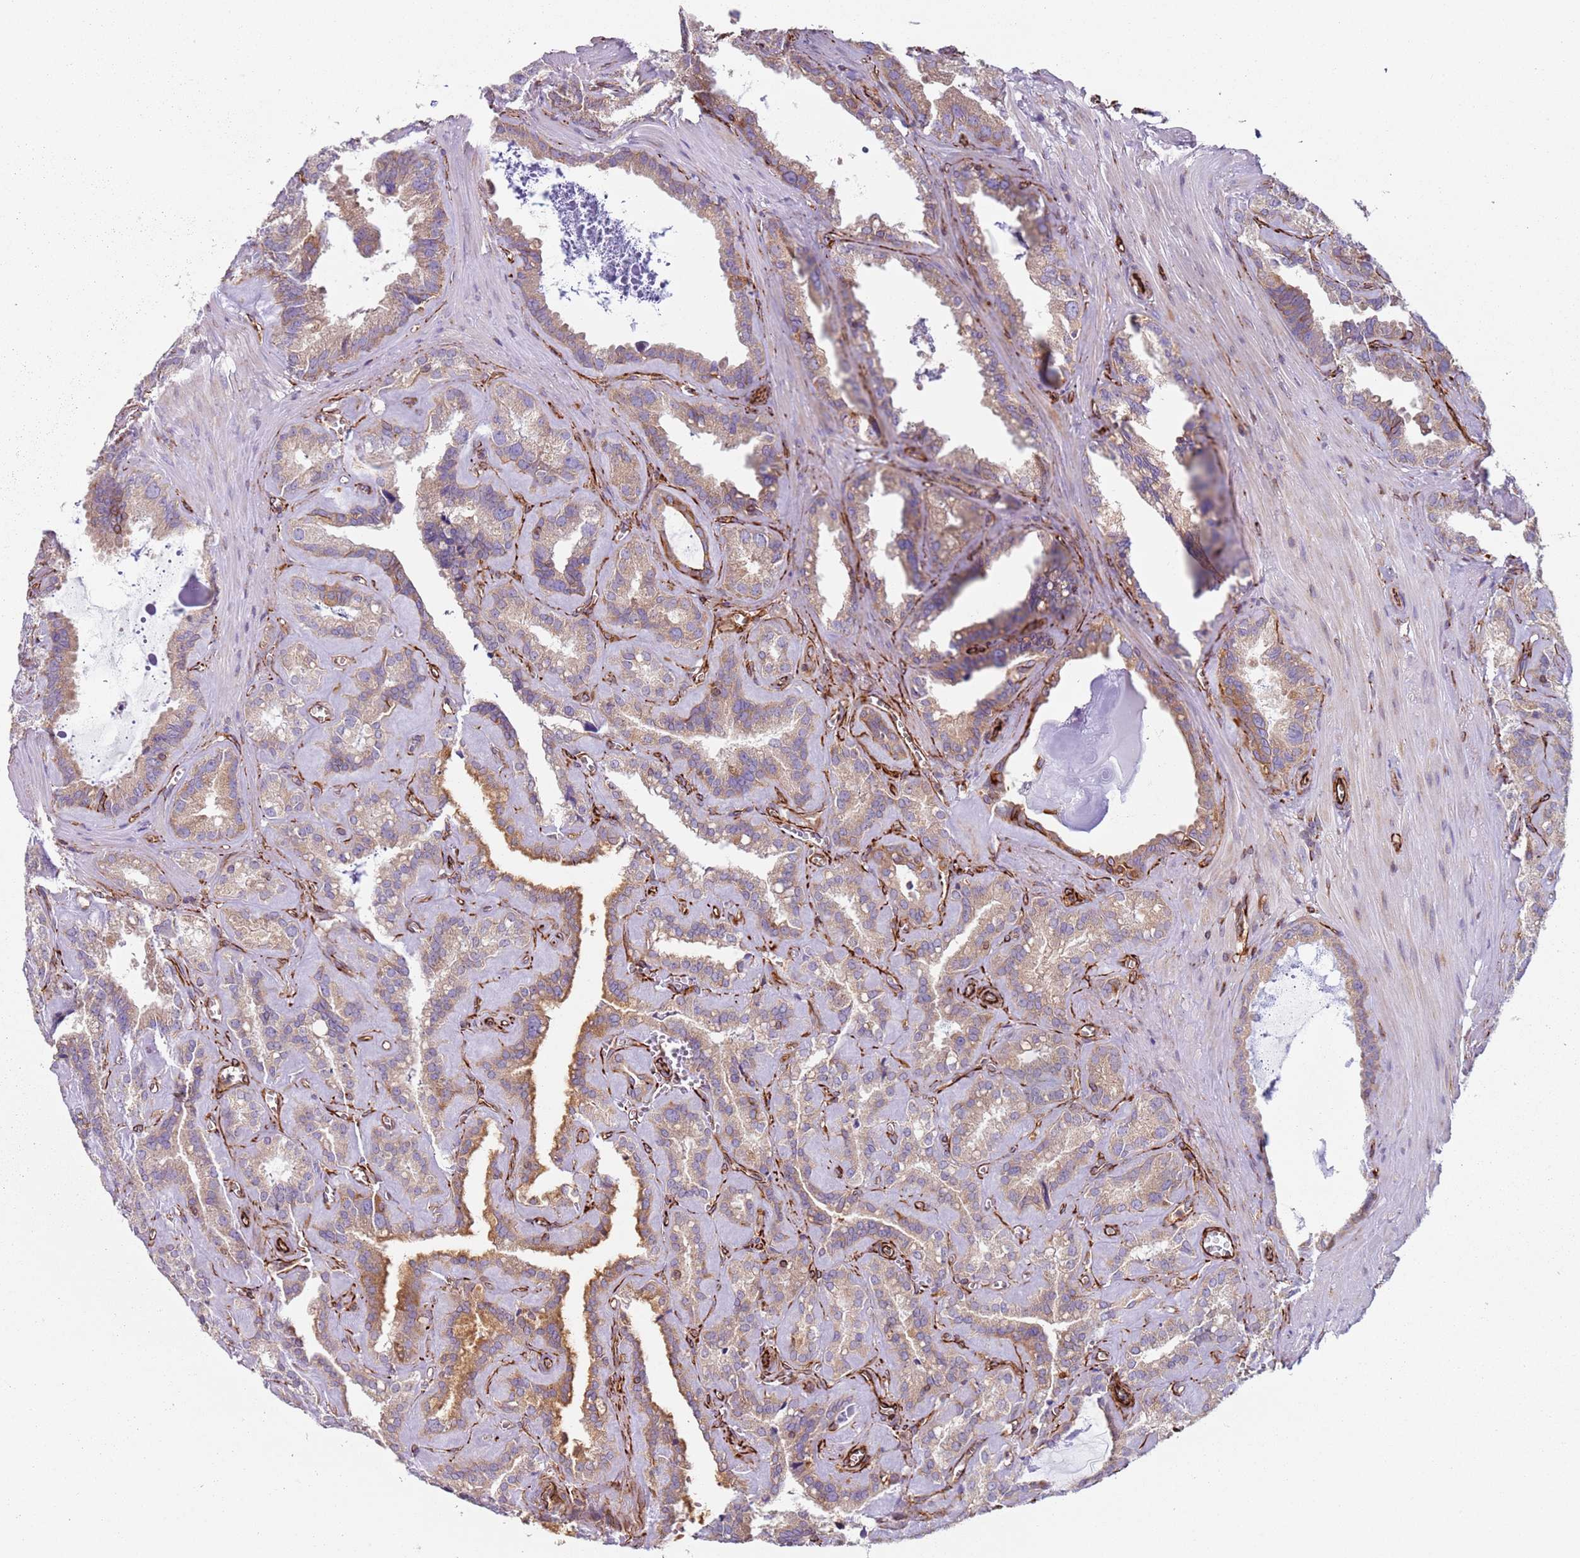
{"staining": {"intensity": "weak", "quantity": ">75%", "location": "cytoplasmic/membranous"}, "tissue": "seminal vesicle", "cell_type": "Glandular cells", "image_type": "normal", "snomed": [{"axis": "morphology", "description": "Normal tissue, NOS"}, {"axis": "topography", "description": "Prostate"}, {"axis": "topography", "description": "Seminal veicle"}], "caption": "Immunohistochemistry (IHC) staining of normal seminal vesicle, which reveals low levels of weak cytoplasmic/membranous expression in approximately >75% of glandular cells indicating weak cytoplasmic/membranous protein expression. The staining was performed using DAB (3,3'-diaminobenzidine) (brown) for protein detection and nuclei were counterstained in hematoxylin (blue).", "gene": "SNAPIN", "patient": {"sex": "male", "age": 59}}